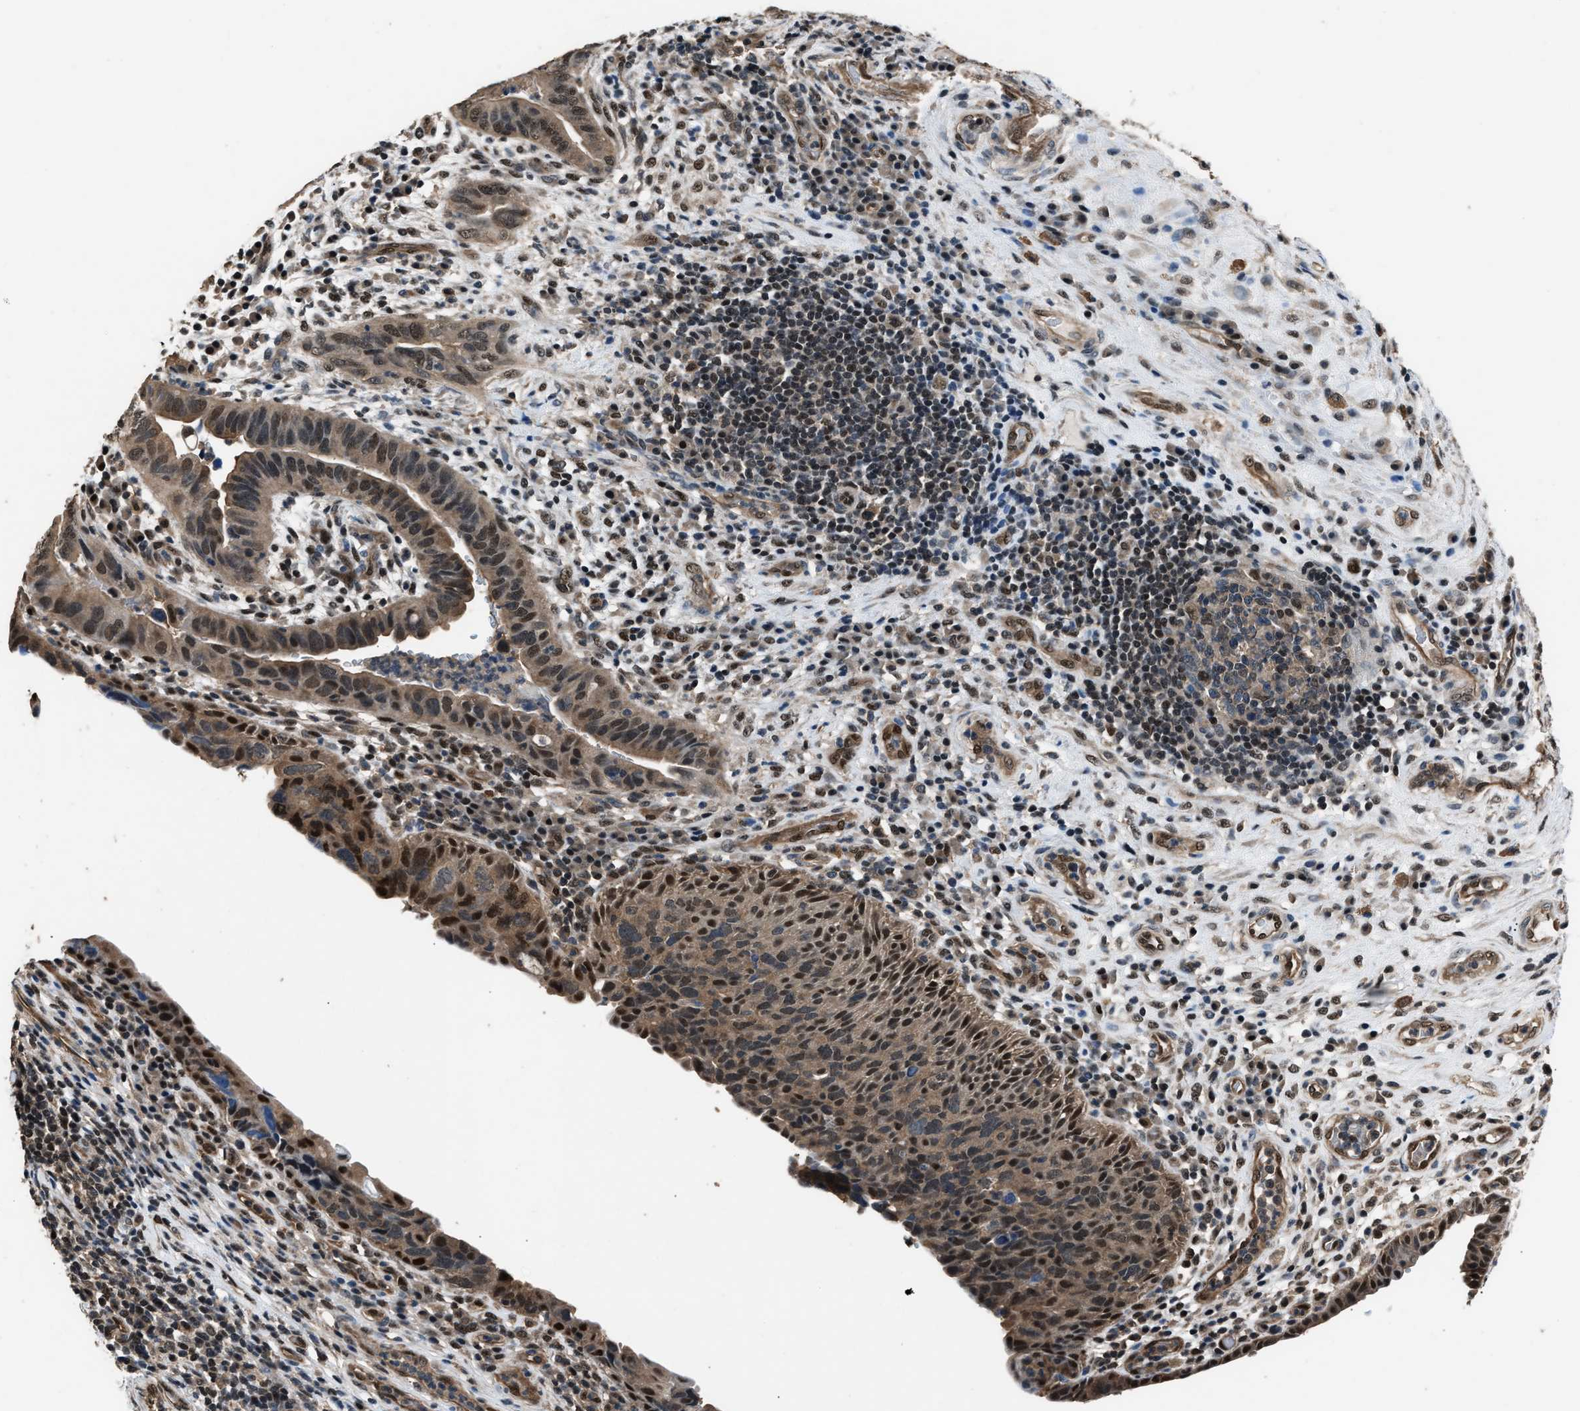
{"staining": {"intensity": "moderate", "quantity": ">75%", "location": "cytoplasmic/membranous,nuclear"}, "tissue": "urothelial cancer", "cell_type": "Tumor cells", "image_type": "cancer", "snomed": [{"axis": "morphology", "description": "Urothelial carcinoma, High grade"}, {"axis": "topography", "description": "Urinary bladder"}], "caption": "Urothelial cancer stained for a protein demonstrates moderate cytoplasmic/membranous and nuclear positivity in tumor cells.", "gene": "DFFA", "patient": {"sex": "female", "age": 82}}